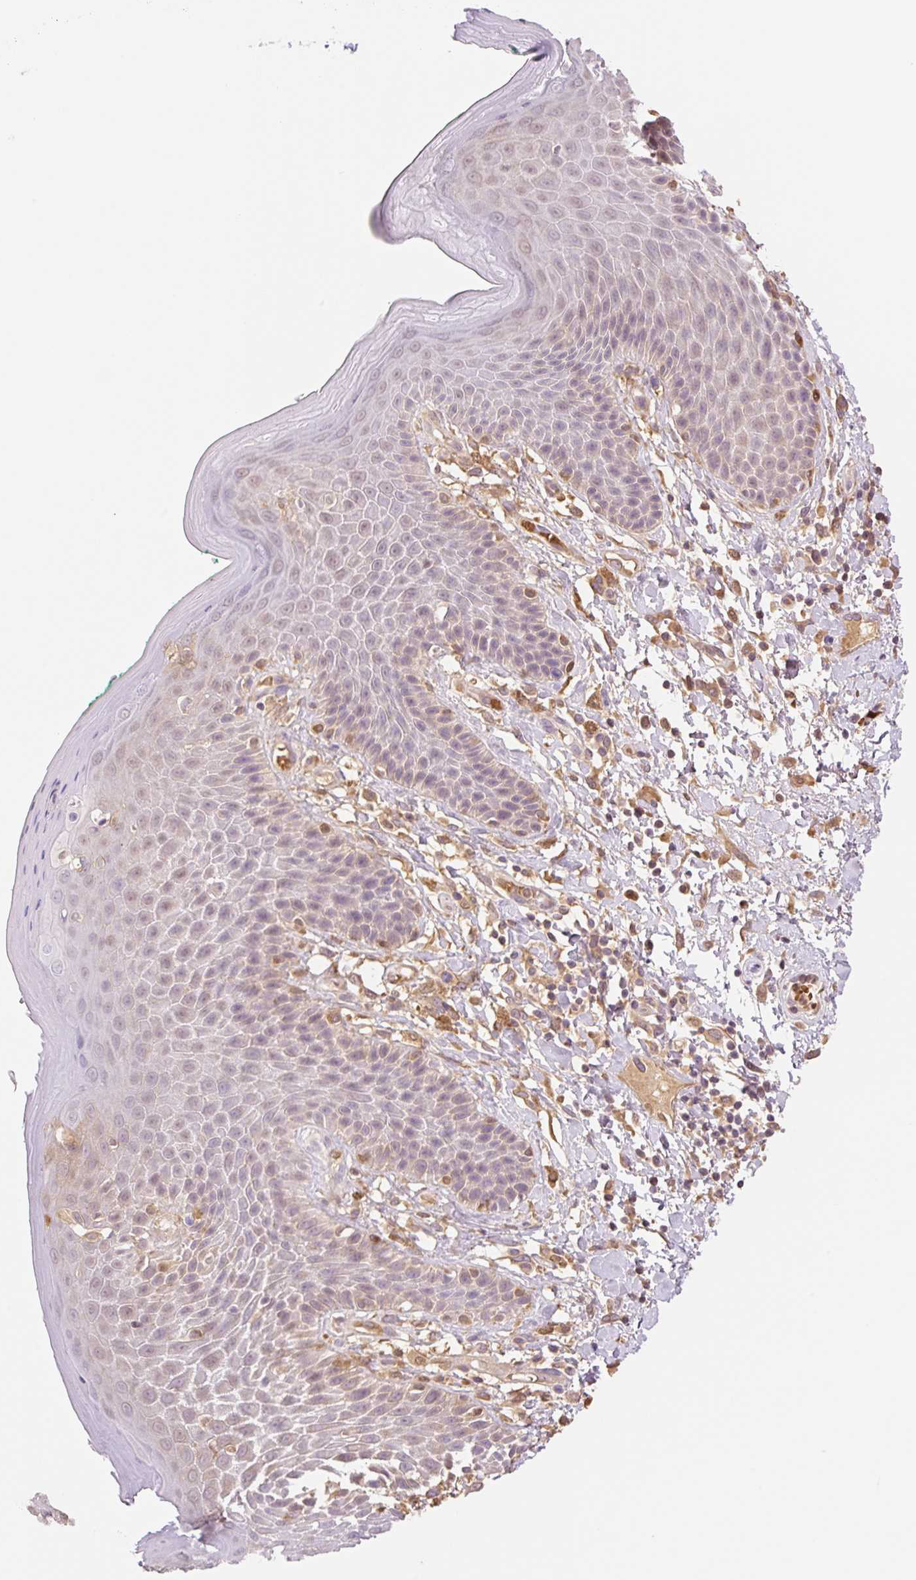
{"staining": {"intensity": "negative", "quantity": "none", "location": "none"}, "tissue": "skin", "cell_type": "Epidermal cells", "image_type": "normal", "snomed": [{"axis": "morphology", "description": "Normal tissue, NOS"}, {"axis": "topography", "description": "Peripheral nerve tissue"}], "caption": "Epidermal cells are negative for brown protein staining in unremarkable skin. The staining is performed using DAB brown chromogen with nuclei counter-stained in using hematoxylin.", "gene": "HEBP1", "patient": {"sex": "male", "age": 51}}